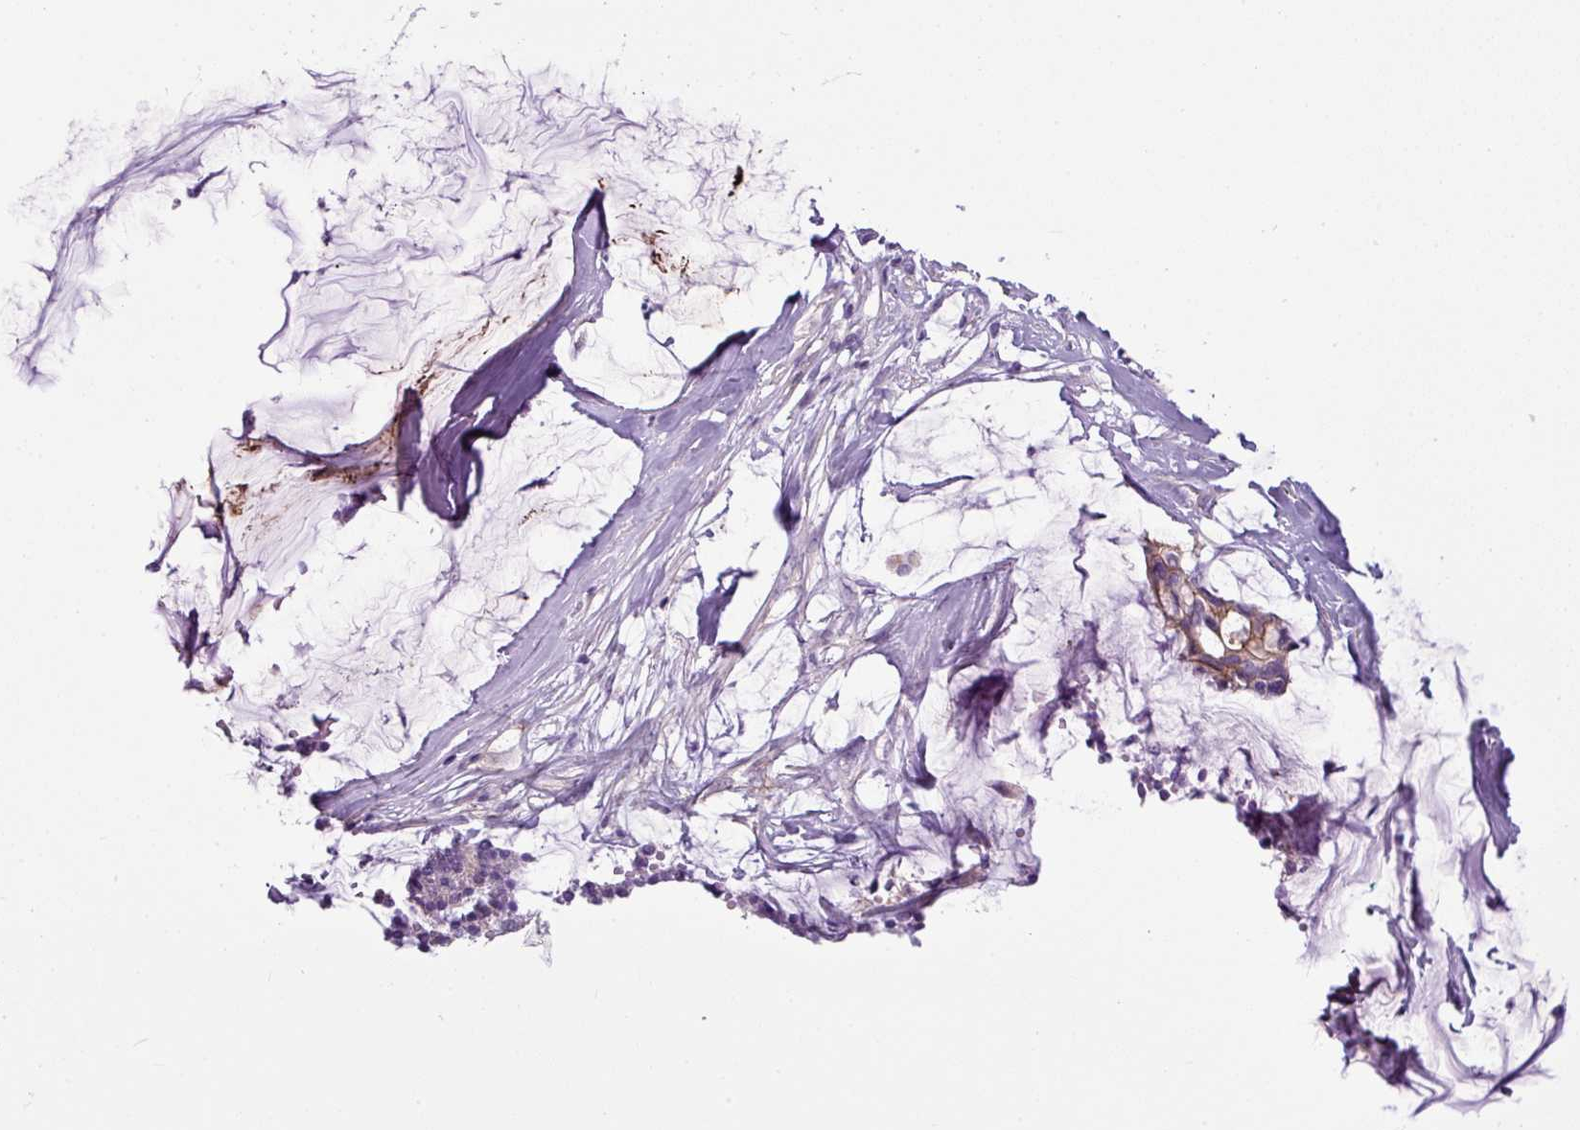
{"staining": {"intensity": "weak", "quantity": "25%-75%", "location": "cytoplasmic/membranous"}, "tissue": "ovarian cancer", "cell_type": "Tumor cells", "image_type": "cancer", "snomed": [{"axis": "morphology", "description": "Cystadenocarcinoma, mucinous, NOS"}, {"axis": "topography", "description": "Ovary"}], "caption": "Immunohistochemical staining of human mucinous cystadenocarcinoma (ovarian) reveals low levels of weak cytoplasmic/membranous staining in approximately 25%-75% of tumor cells.", "gene": "TMEM178B", "patient": {"sex": "female", "age": 39}}